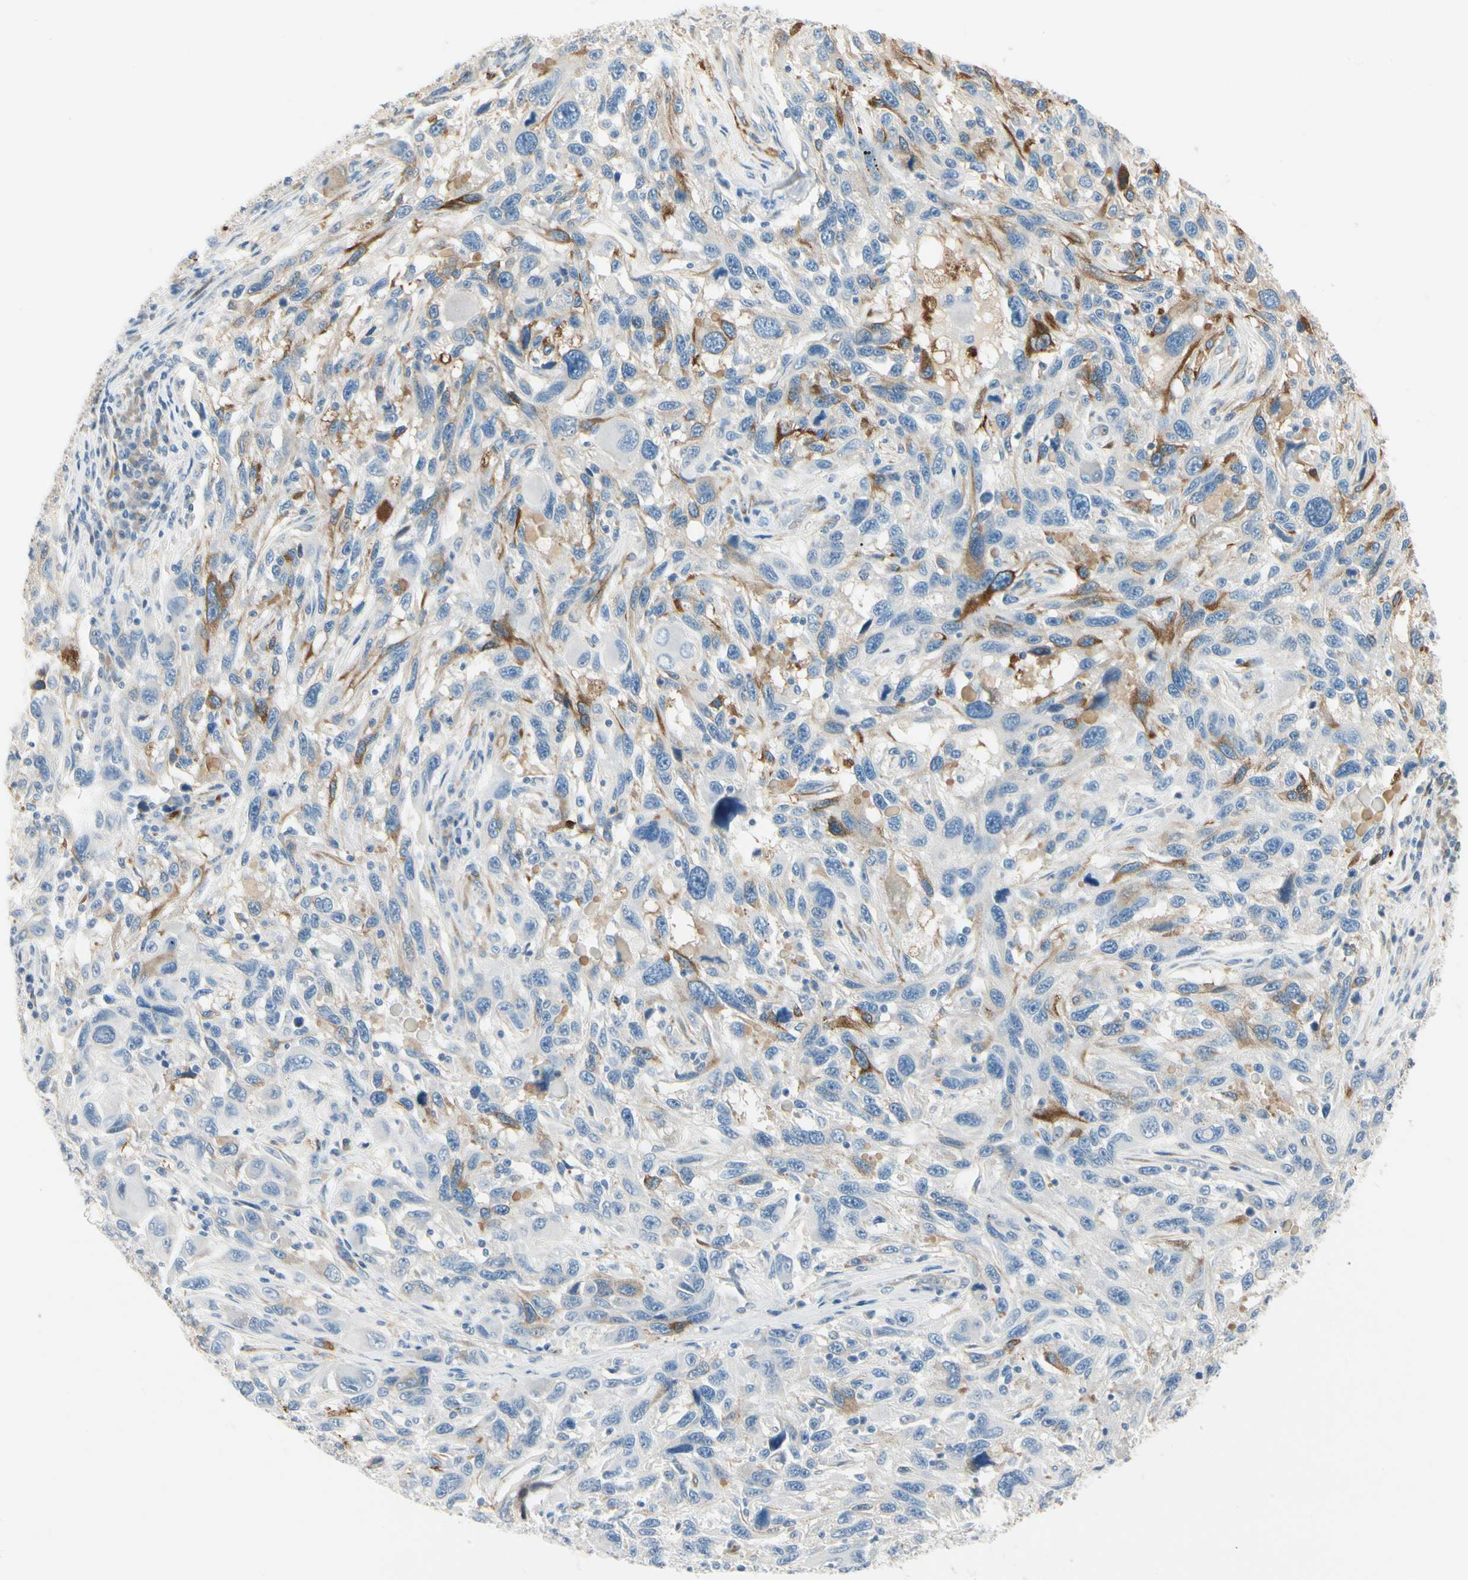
{"staining": {"intensity": "moderate", "quantity": "<25%", "location": "cytoplasmic/membranous"}, "tissue": "melanoma", "cell_type": "Tumor cells", "image_type": "cancer", "snomed": [{"axis": "morphology", "description": "Malignant melanoma, NOS"}, {"axis": "topography", "description": "Skin"}], "caption": "Malignant melanoma was stained to show a protein in brown. There is low levels of moderate cytoplasmic/membranous expression in about <25% of tumor cells. The staining is performed using DAB (3,3'-diaminobenzidine) brown chromogen to label protein expression. The nuclei are counter-stained blue using hematoxylin.", "gene": "AMPH", "patient": {"sex": "male", "age": 53}}